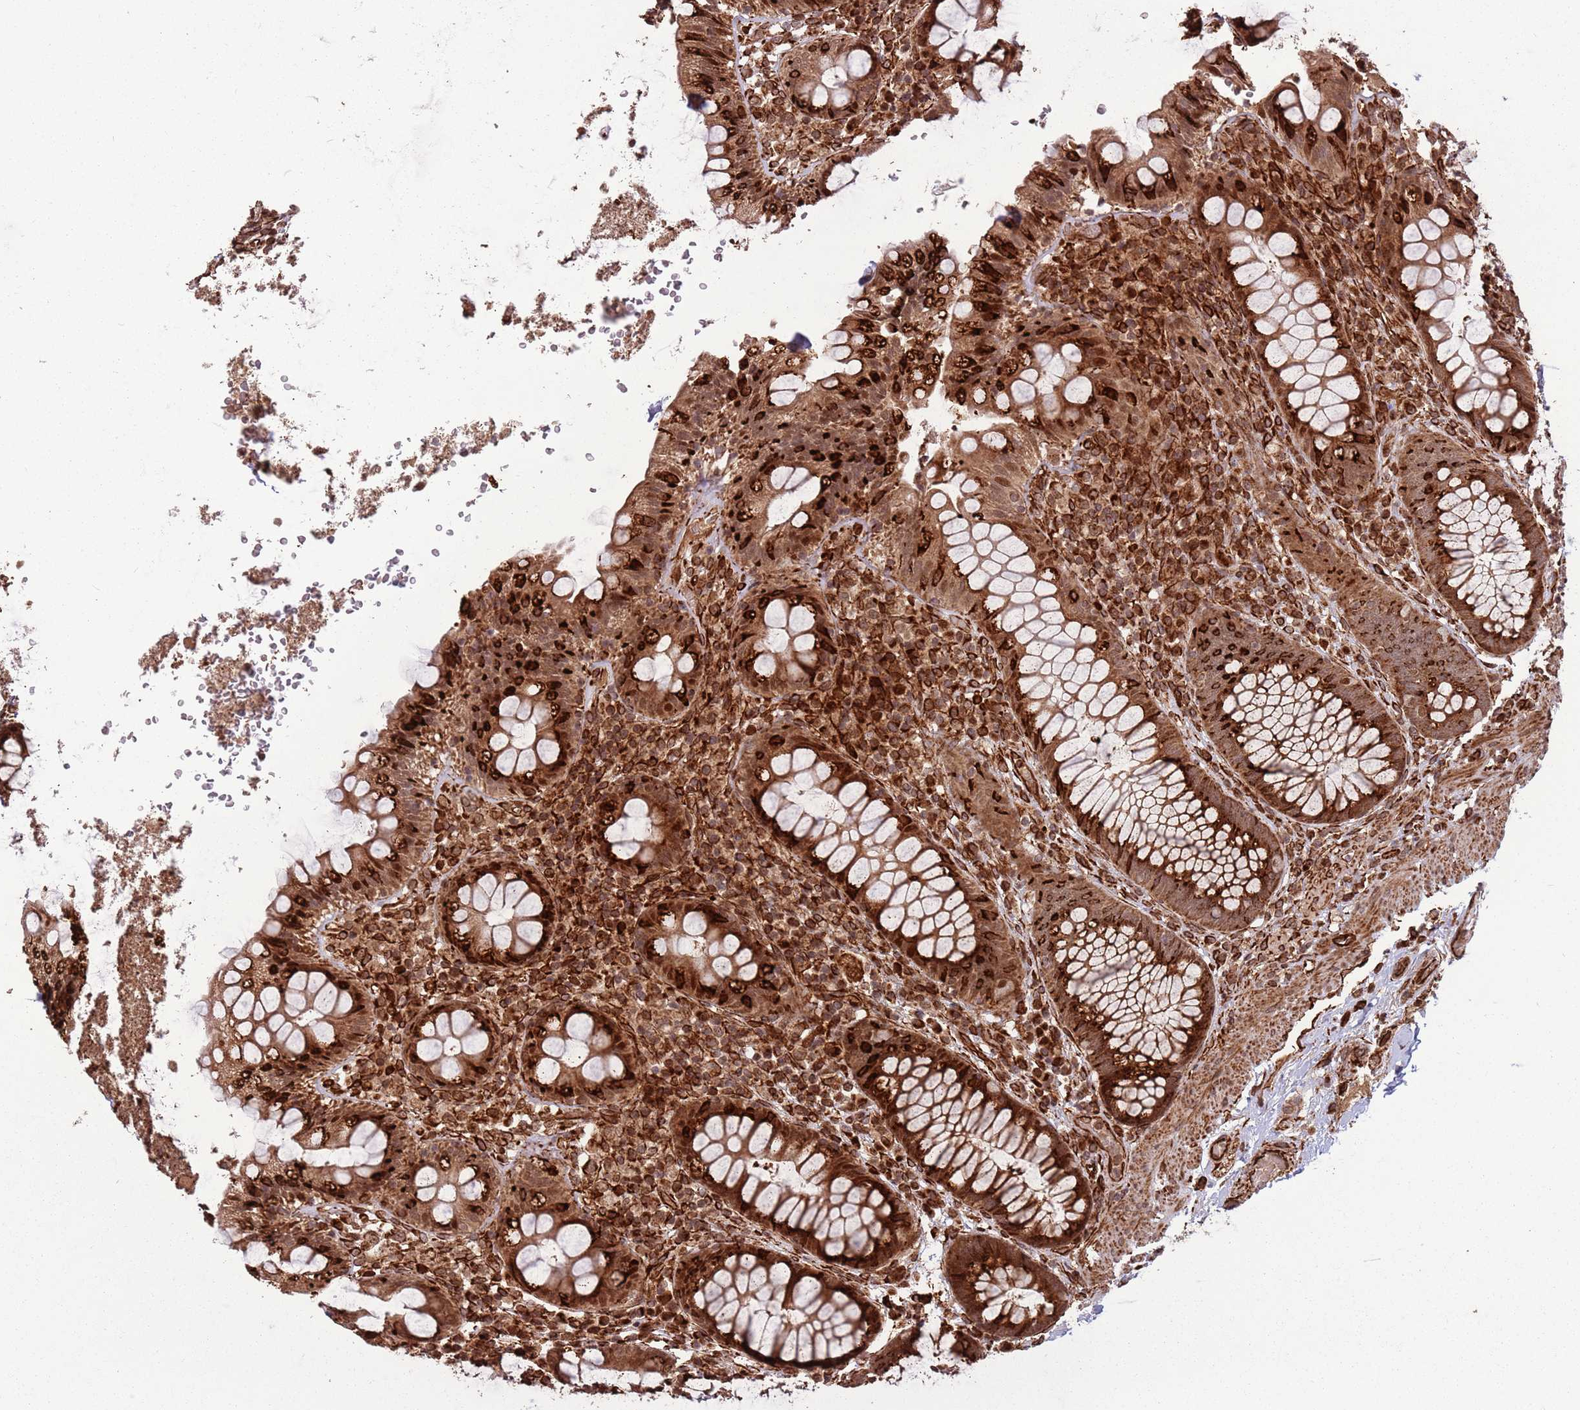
{"staining": {"intensity": "strong", "quantity": ">75%", "location": "cytoplasmic/membranous,nuclear"}, "tissue": "rectum", "cell_type": "Glandular cells", "image_type": "normal", "snomed": [{"axis": "morphology", "description": "Normal tissue, NOS"}, {"axis": "topography", "description": "Rectum"}], "caption": "High-magnification brightfield microscopy of benign rectum stained with DAB (brown) and counterstained with hematoxylin (blue). glandular cells exhibit strong cytoplasmic/membranous,nuclear positivity is appreciated in approximately>75% of cells.", "gene": "ADAMTS3", "patient": {"sex": "male", "age": 83}}